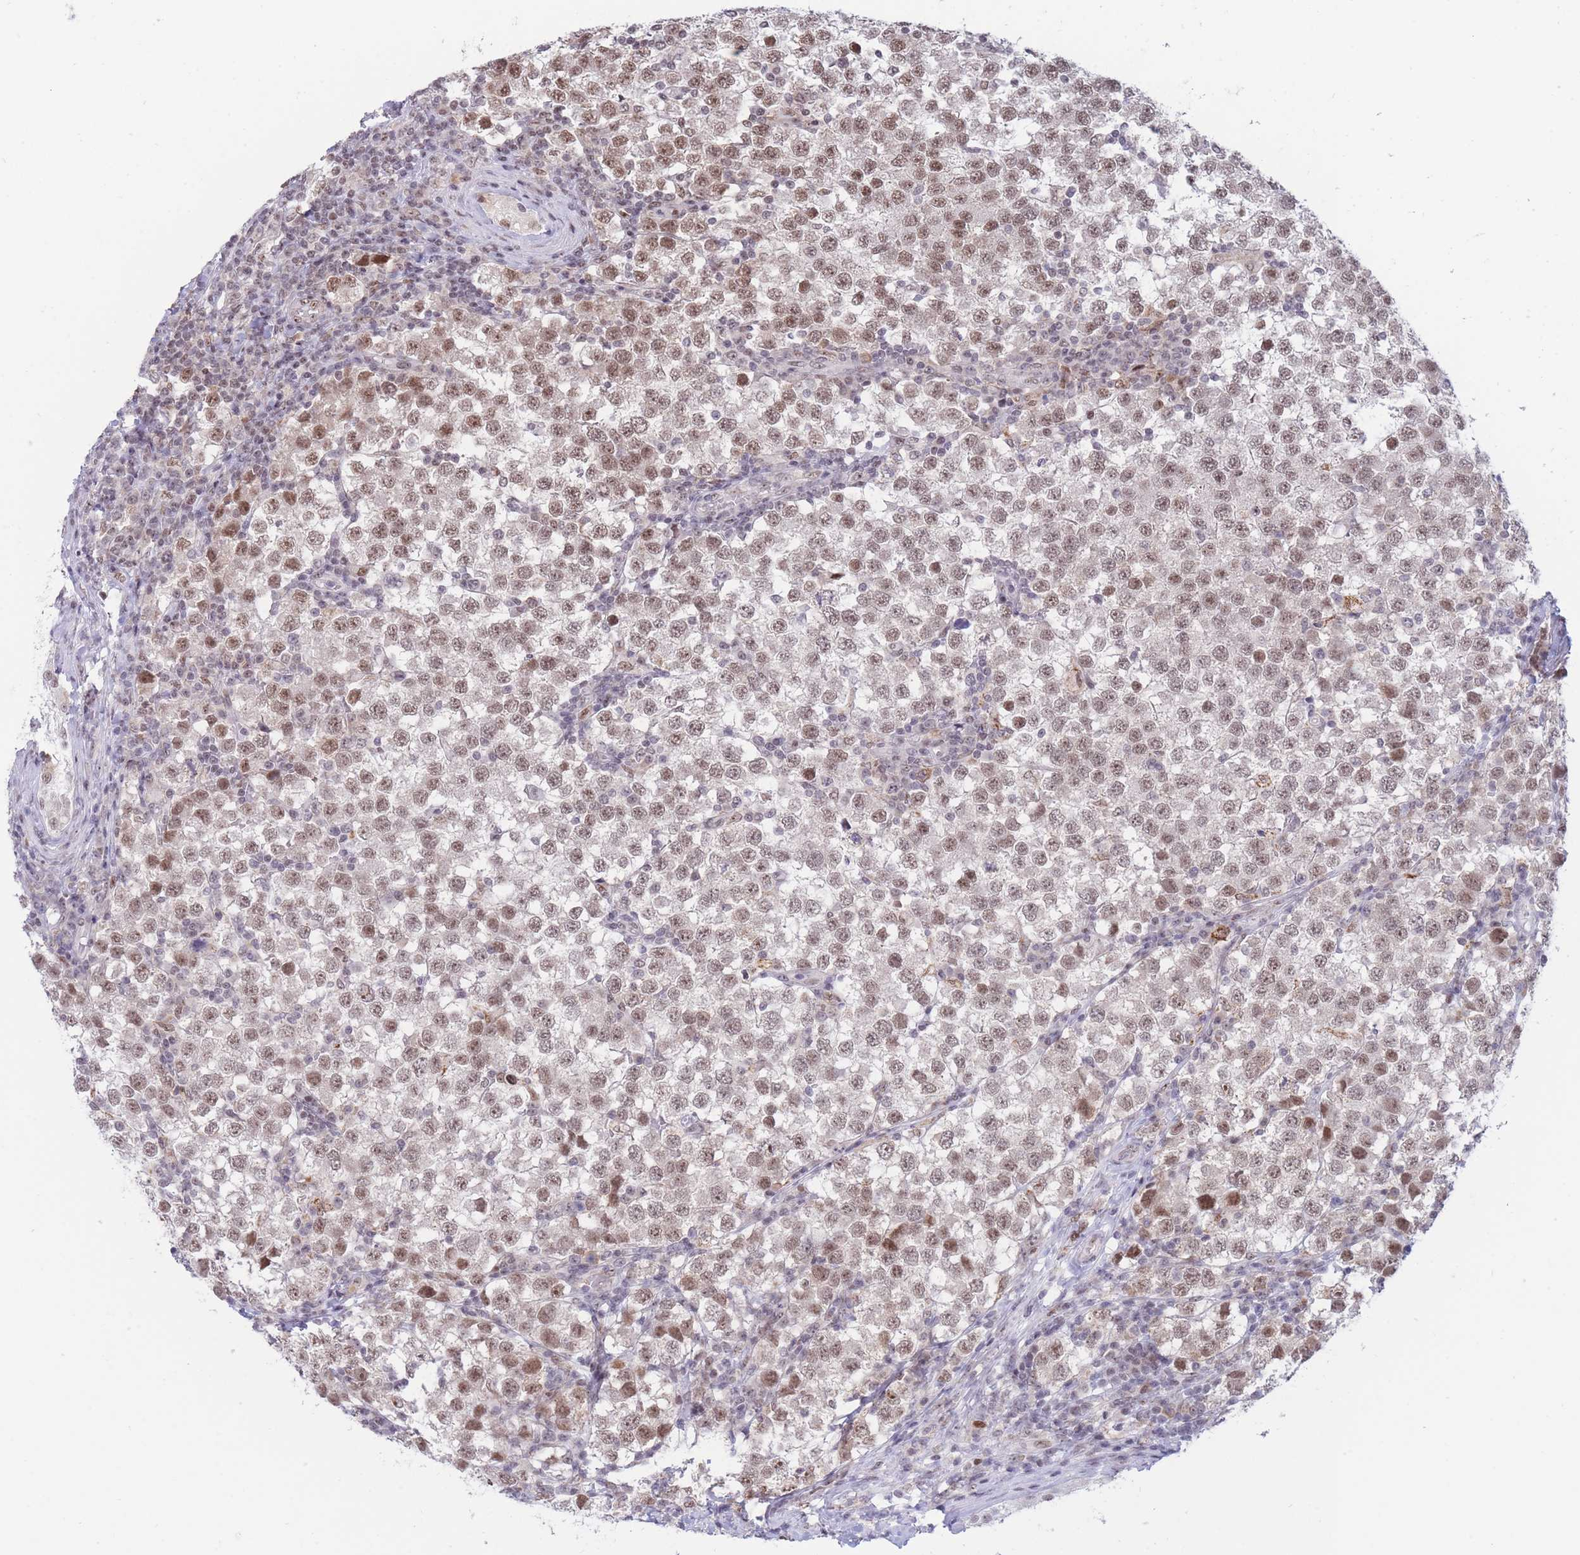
{"staining": {"intensity": "moderate", "quantity": ">75%", "location": "nuclear"}, "tissue": "testis cancer", "cell_type": "Tumor cells", "image_type": "cancer", "snomed": [{"axis": "morphology", "description": "Seminoma, NOS"}, {"axis": "topography", "description": "Testis"}], "caption": "Tumor cells show moderate nuclear positivity in about >75% of cells in seminoma (testis). Using DAB (brown) and hematoxylin (blue) stains, captured at high magnification using brightfield microscopy.", "gene": "TARBP2", "patient": {"sex": "male", "age": 34}}